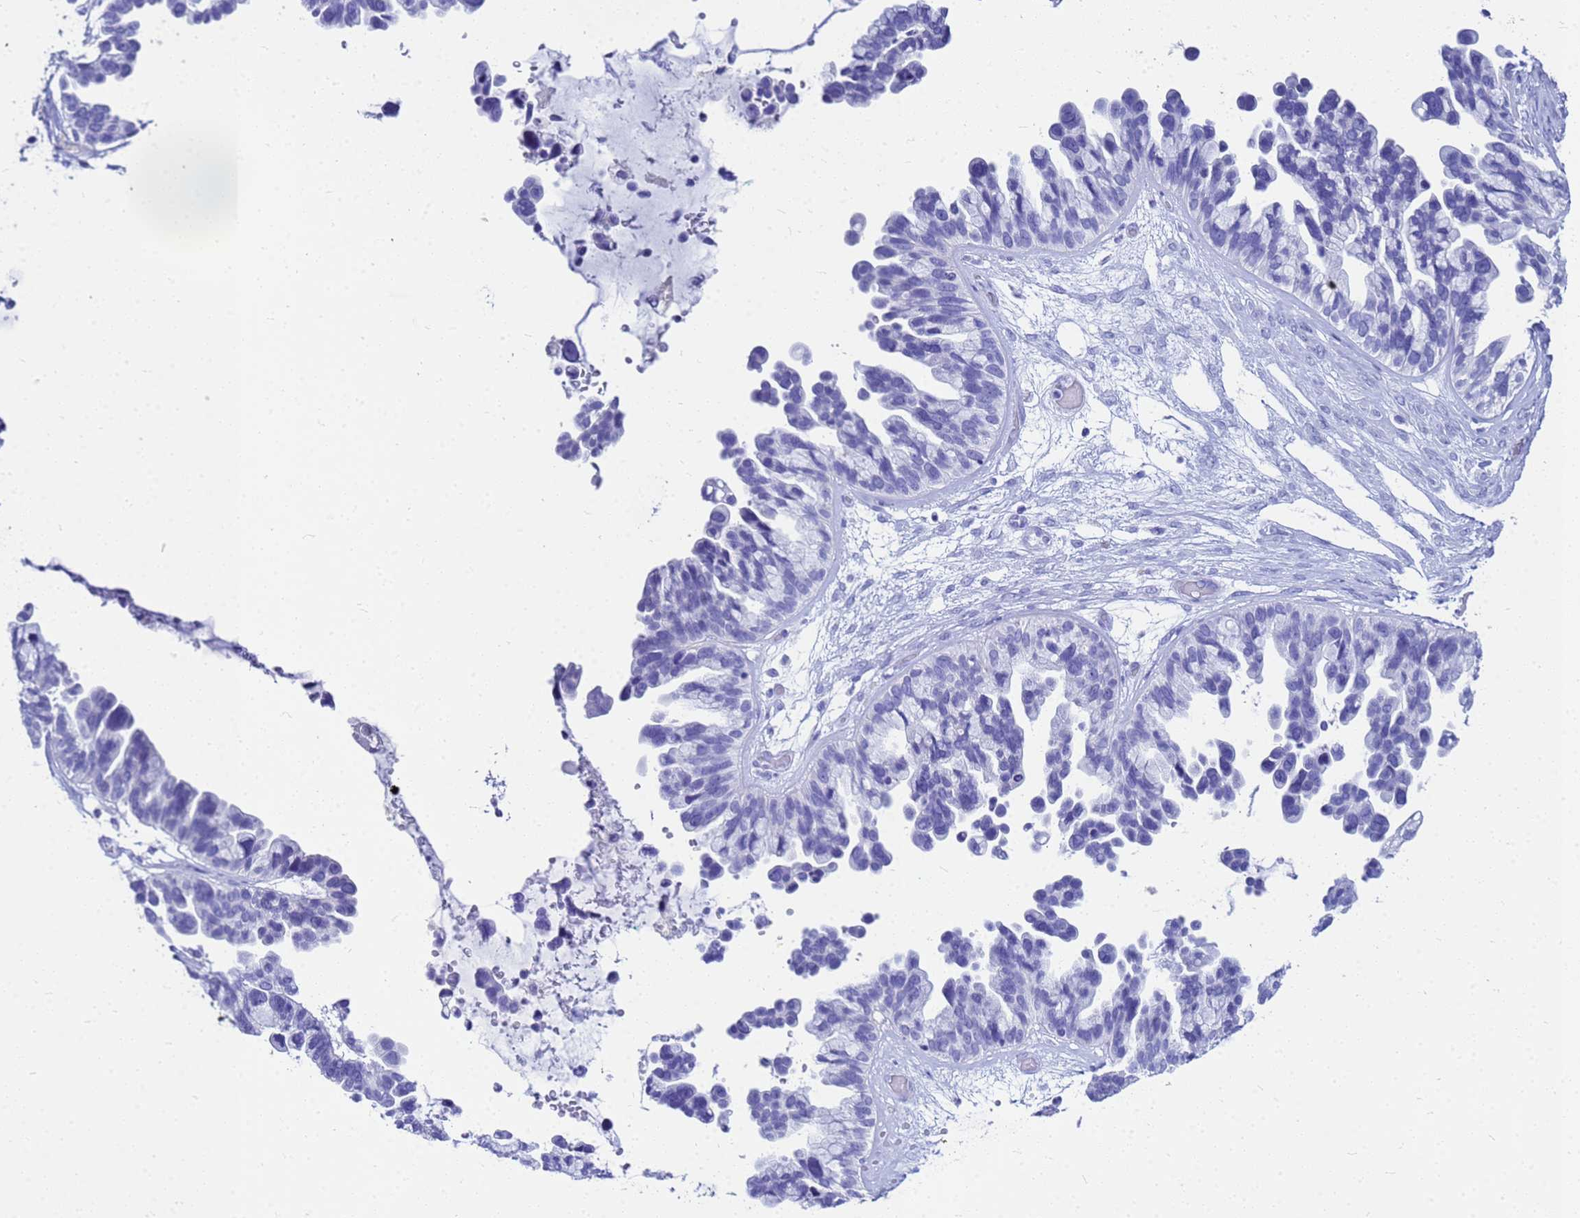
{"staining": {"intensity": "negative", "quantity": "none", "location": "none"}, "tissue": "ovarian cancer", "cell_type": "Tumor cells", "image_type": "cancer", "snomed": [{"axis": "morphology", "description": "Cystadenocarcinoma, serous, NOS"}, {"axis": "topography", "description": "Ovary"}], "caption": "Immunohistochemistry (IHC) of ovarian cancer (serous cystadenocarcinoma) reveals no staining in tumor cells.", "gene": "CKB", "patient": {"sex": "female", "age": 56}}